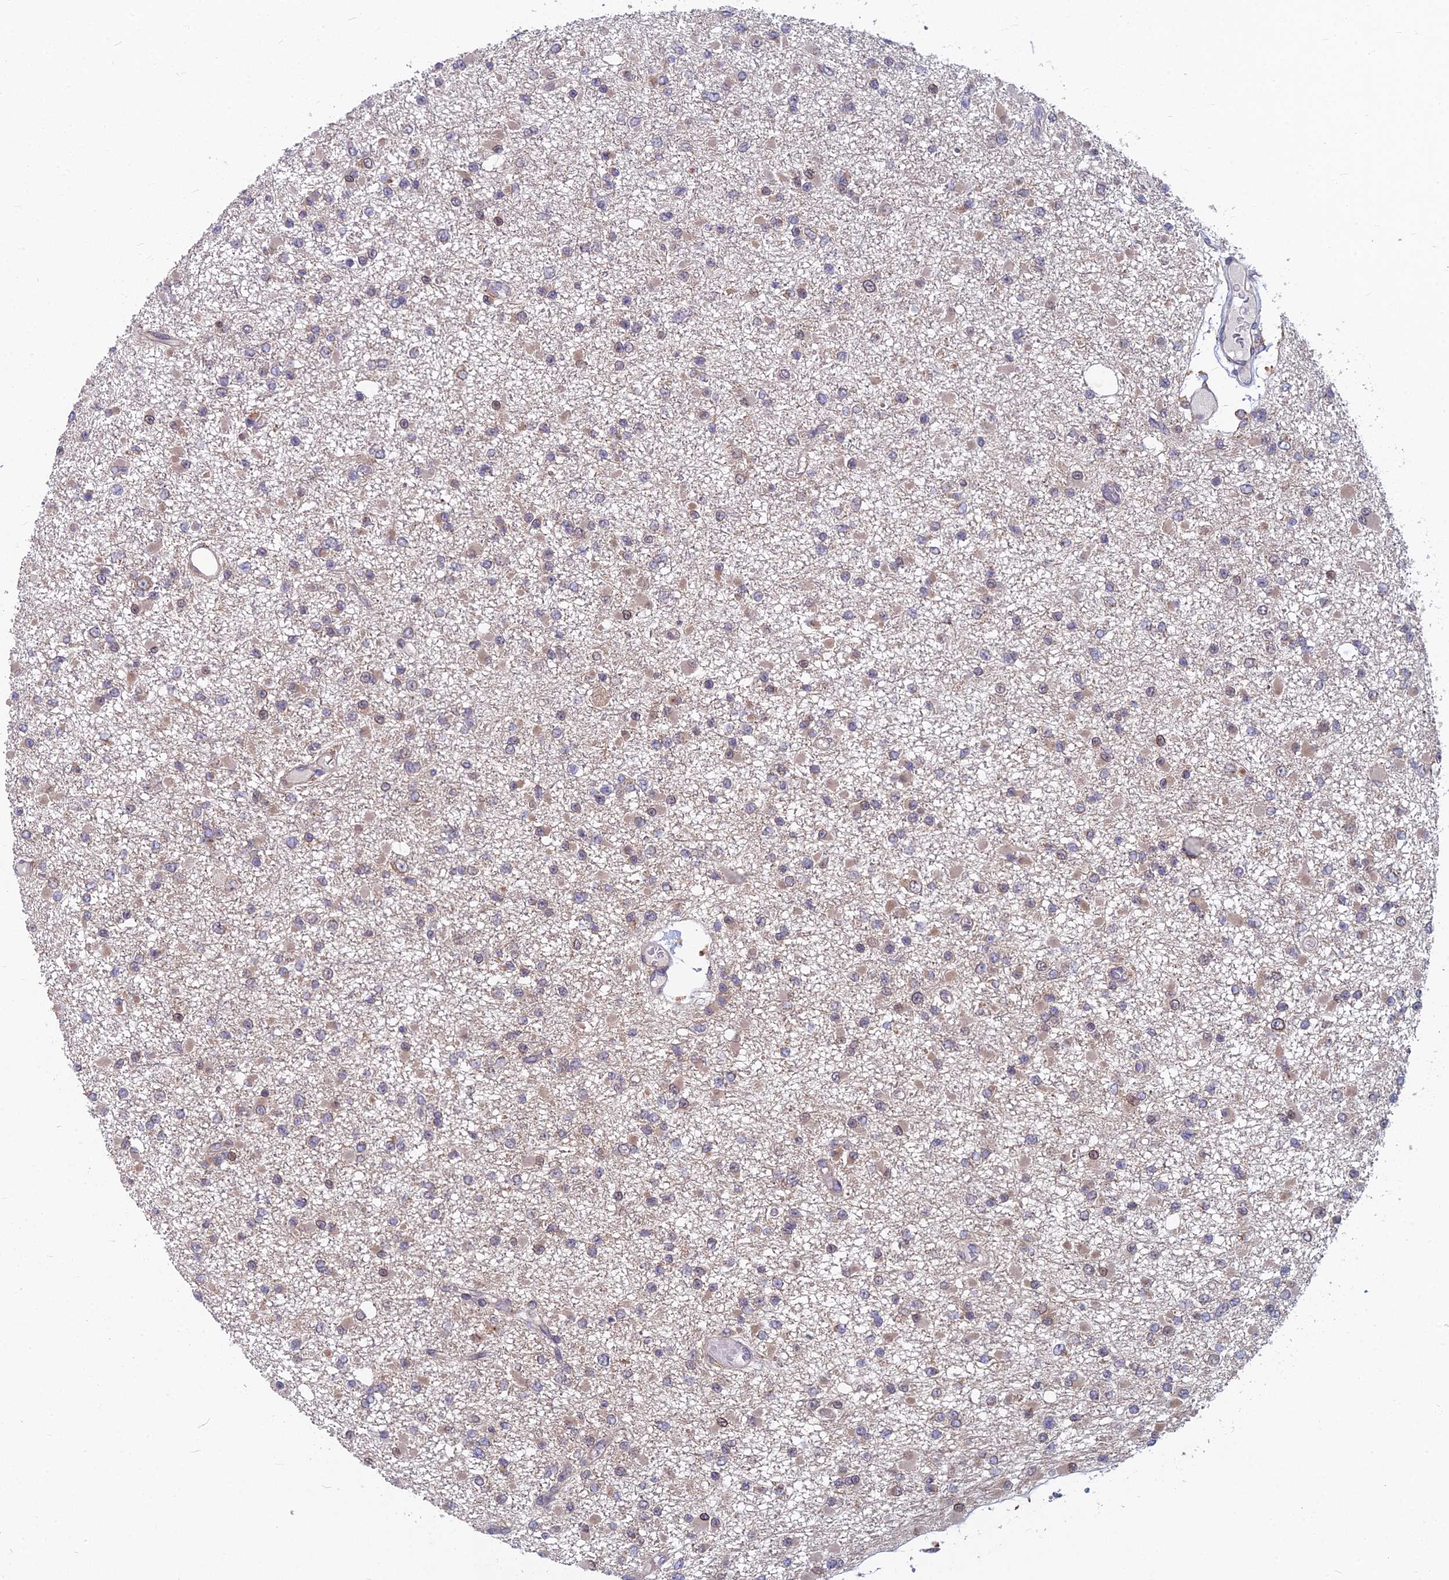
{"staining": {"intensity": "weak", "quantity": "<25%", "location": "cytoplasmic/membranous"}, "tissue": "glioma", "cell_type": "Tumor cells", "image_type": "cancer", "snomed": [{"axis": "morphology", "description": "Glioma, malignant, Low grade"}, {"axis": "topography", "description": "Brain"}], "caption": "IHC of human glioma exhibits no positivity in tumor cells.", "gene": "COMMD2", "patient": {"sex": "female", "age": 22}}